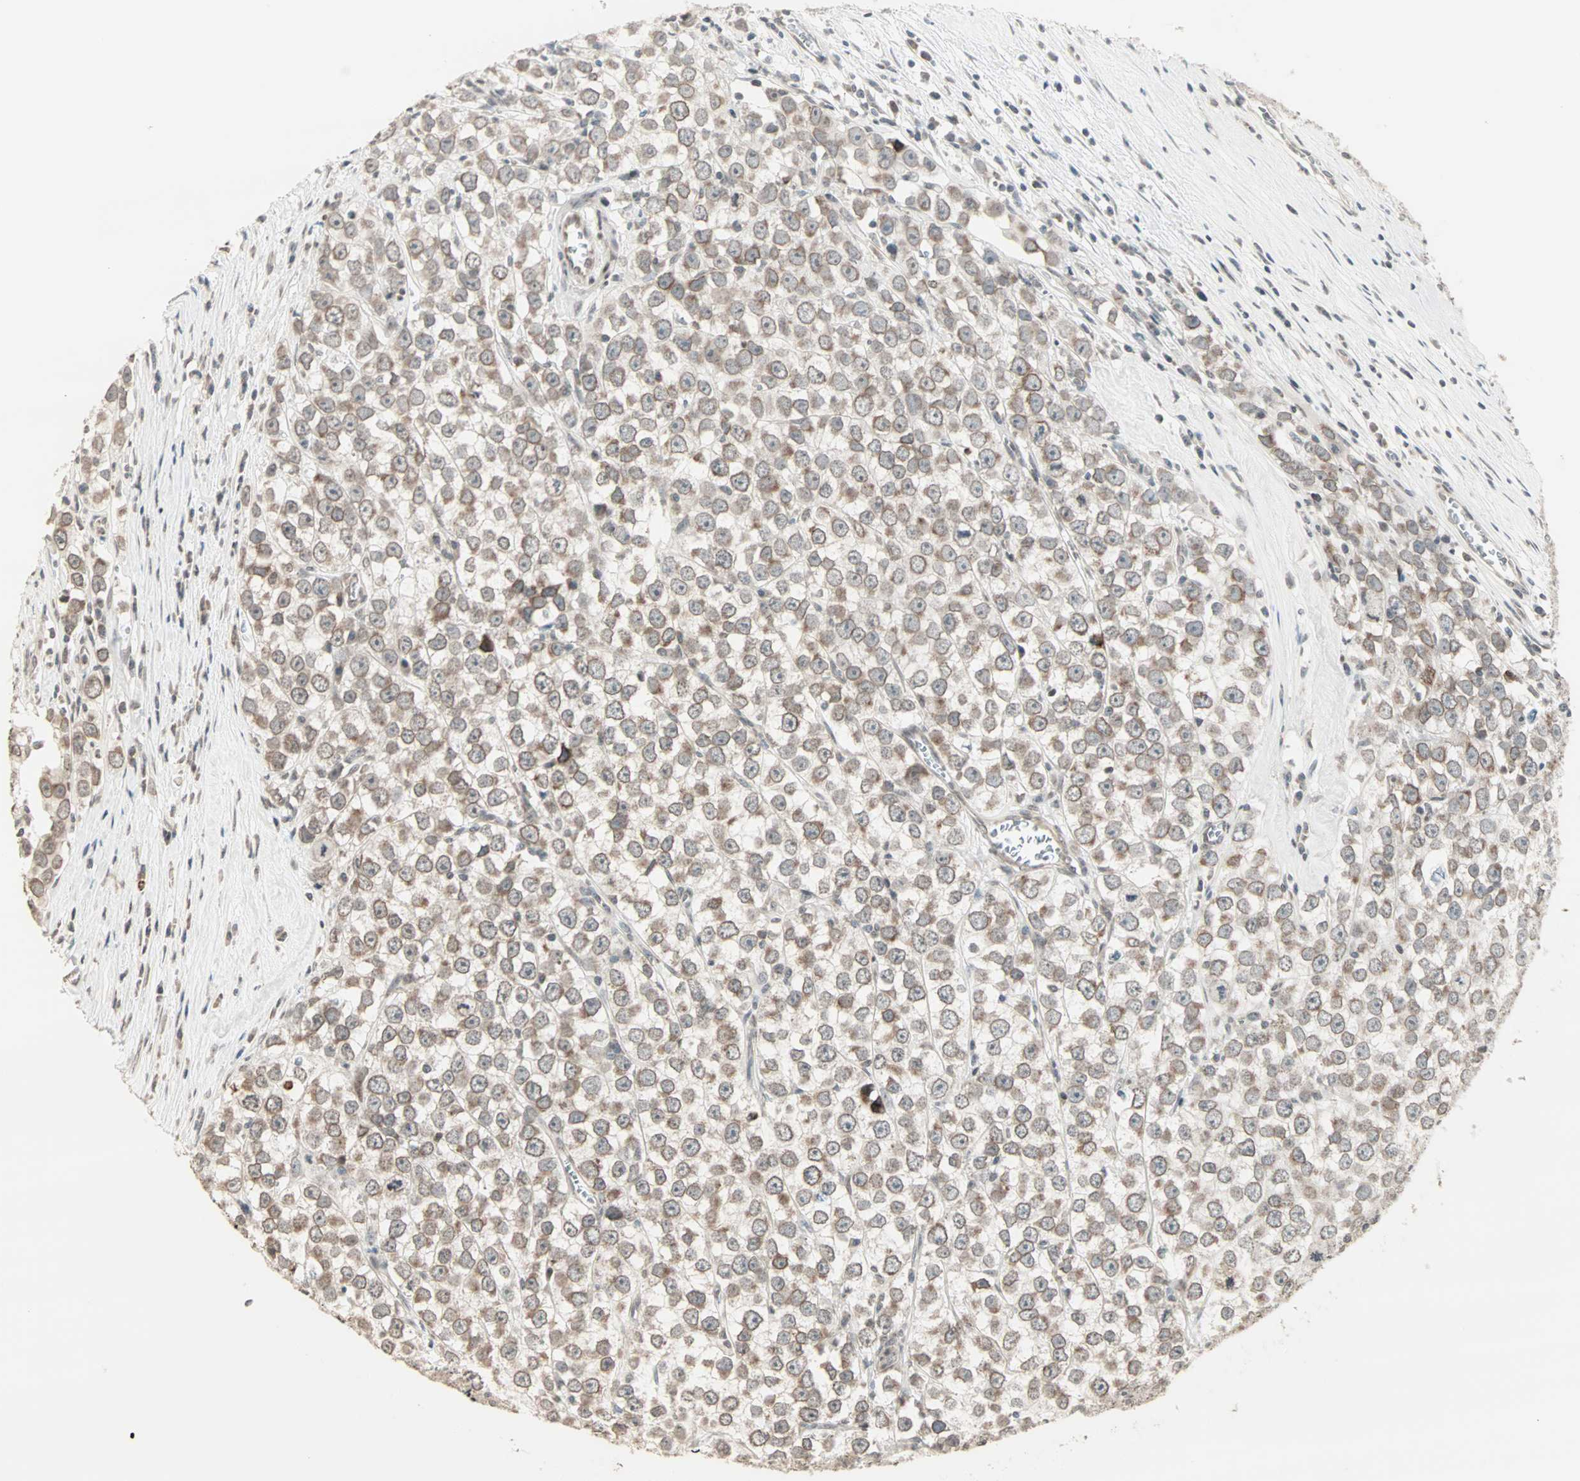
{"staining": {"intensity": "moderate", "quantity": ">75%", "location": "cytoplasmic/membranous,nuclear"}, "tissue": "testis cancer", "cell_type": "Tumor cells", "image_type": "cancer", "snomed": [{"axis": "morphology", "description": "Seminoma, NOS"}, {"axis": "morphology", "description": "Carcinoma, Embryonal, NOS"}, {"axis": "topography", "description": "Testis"}], "caption": "Tumor cells show medium levels of moderate cytoplasmic/membranous and nuclear expression in about >75% of cells in testis seminoma.", "gene": "CBLC", "patient": {"sex": "male", "age": 52}}